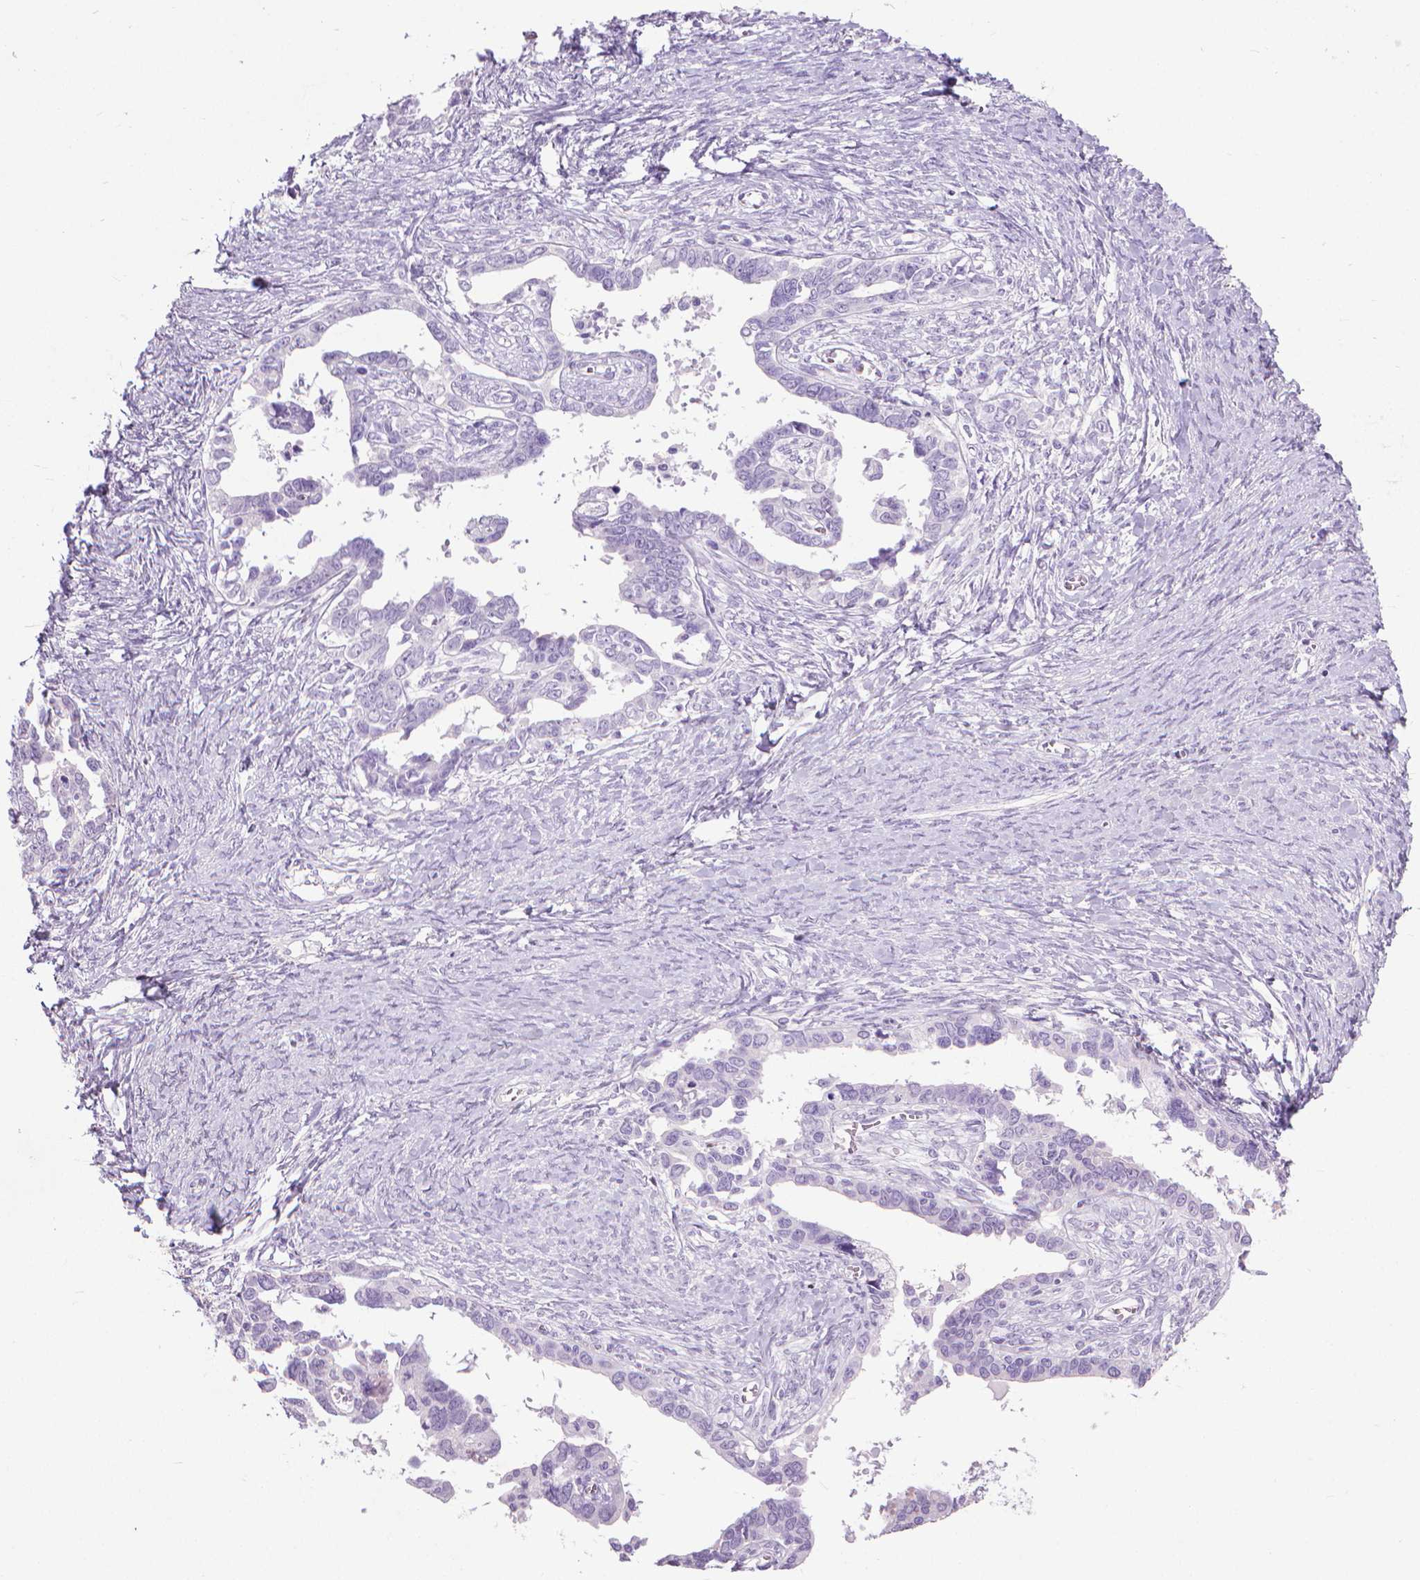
{"staining": {"intensity": "negative", "quantity": "none", "location": "none"}, "tissue": "ovarian cancer", "cell_type": "Tumor cells", "image_type": "cancer", "snomed": [{"axis": "morphology", "description": "Cystadenocarcinoma, serous, NOS"}, {"axis": "topography", "description": "Ovary"}], "caption": "A micrograph of ovarian cancer stained for a protein shows no brown staining in tumor cells.", "gene": "KRT5", "patient": {"sex": "female", "age": 69}}